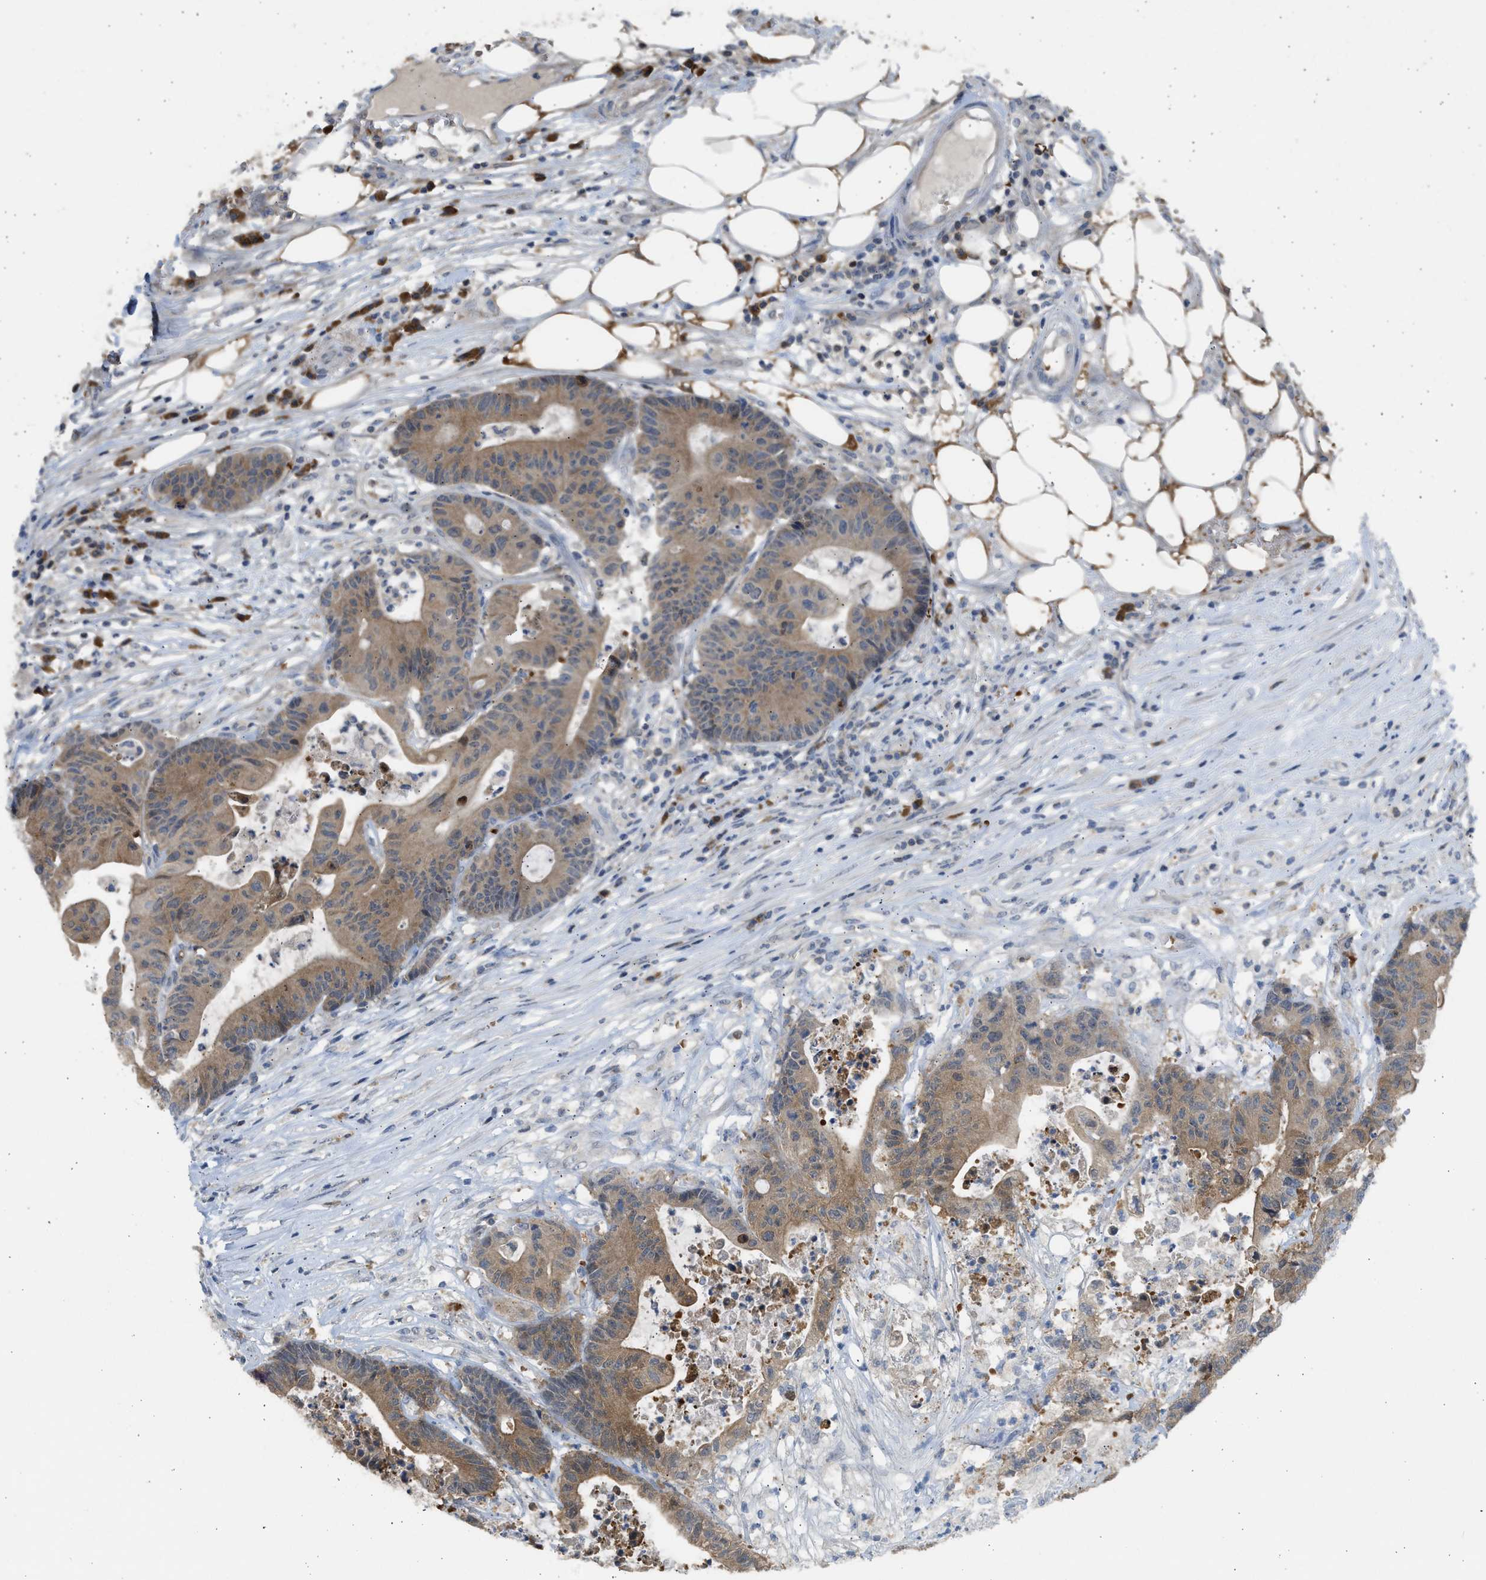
{"staining": {"intensity": "moderate", "quantity": ">75%", "location": "cytoplasmic/membranous"}, "tissue": "colorectal cancer", "cell_type": "Tumor cells", "image_type": "cancer", "snomed": [{"axis": "morphology", "description": "Adenocarcinoma, NOS"}, {"axis": "topography", "description": "Colon"}], "caption": "Protein staining of colorectal adenocarcinoma tissue shows moderate cytoplasmic/membranous positivity in about >75% of tumor cells.", "gene": "MAPK7", "patient": {"sex": "female", "age": 84}}